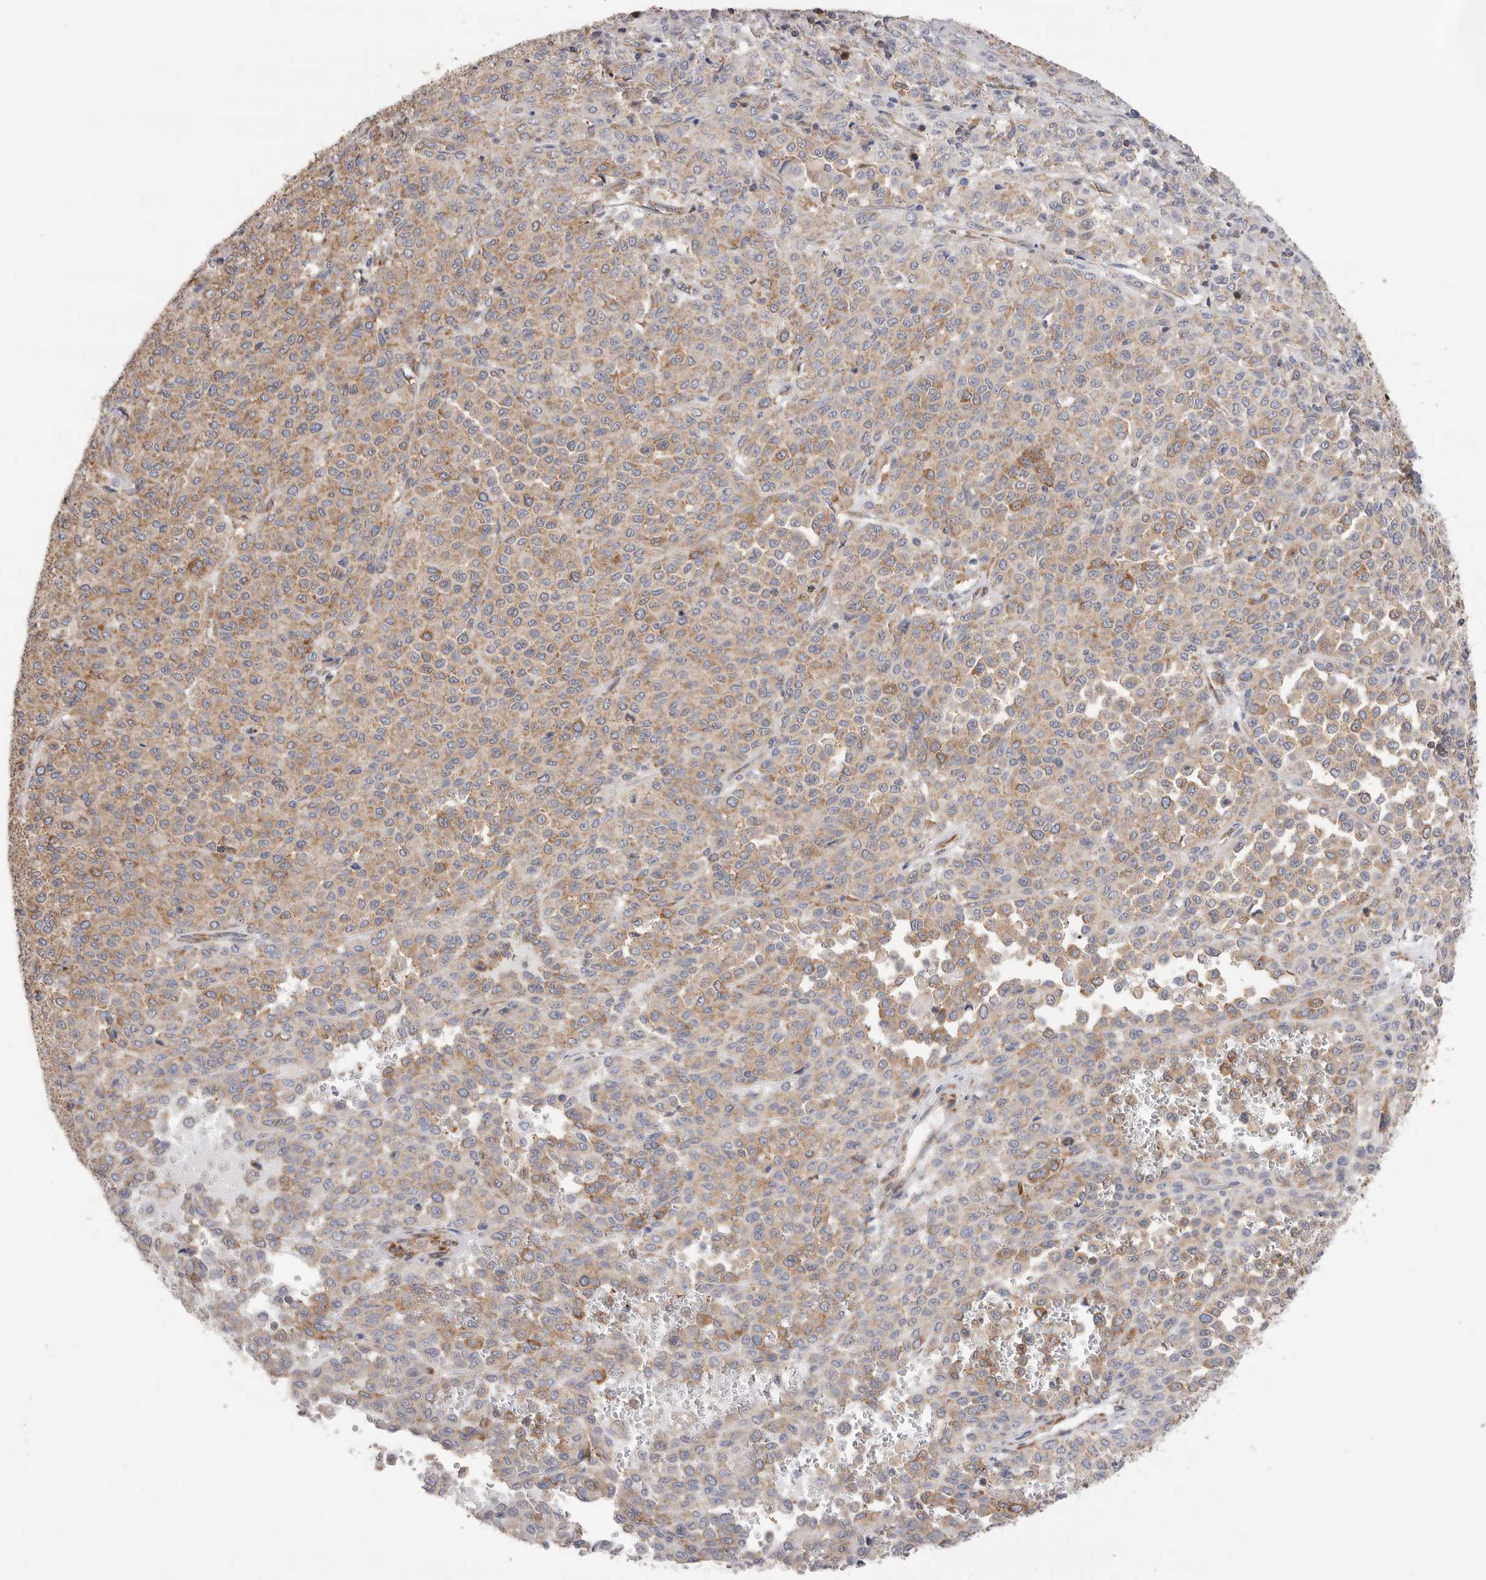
{"staining": {"intensity": "moderate", "quantity": ">75%", "location": "cytoplasmic/membranous"}, "tissue": "melanoma", "cell_type": "Tumor cells", "image_type": "cancer", "snomed": [{"axis": "morphology", "description": "Malignant melanoma, Metastatic site"}, {"axis": "topography", "description": "Pancreas"}], "caption": "A high-resolution photomicrograph shows immunohistochemistry (IHC) staining of melanoma, which demonstrates moderate cytoplasmic/membranous positivity in approximately >75% of tumor cells. The protein of interest is shown in brown color, while the nuclei are stained blue.", "gene": "SERBP1", "patient": {"sex": "female", "age": 30}}